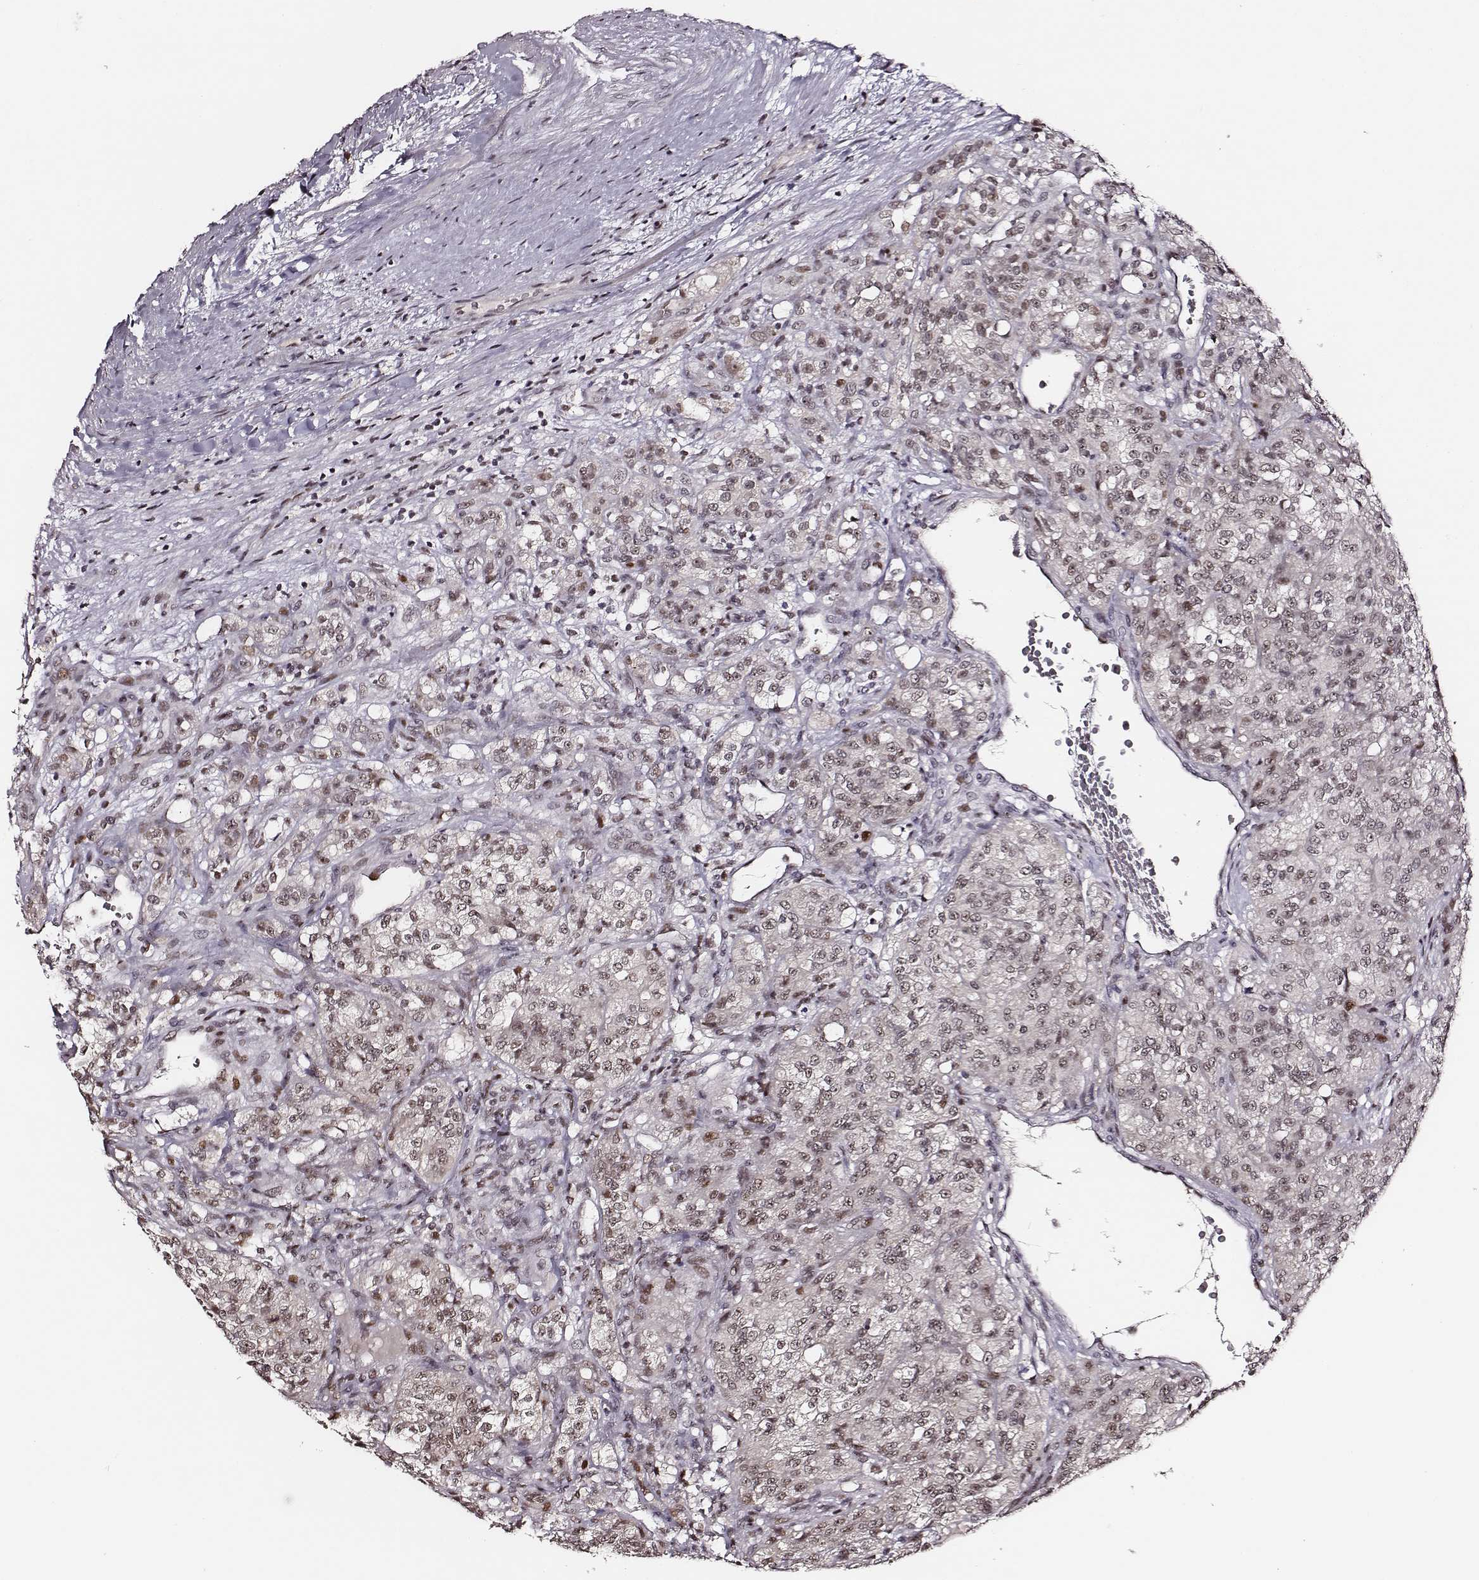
{"staining": {"intensity": "weak", "quantity": ">75%", "location": "nuclear"}, "tissue": "renal cancer", "cell_type": "Tumor cells", "image_type": "cancer", "snomed": [{"axis": "morphology", "description": "Adenocarcinoma, NOS"}, {"axis": "topography", "description": "Kidney"}], "caption": "Protein expression analysis of renal cancer (adenocarcinoma) displays weak nuclear expression in about >75% of tumor cells.", "gene": "PPARA", "patient": {"sex": "female", "age": 63}}